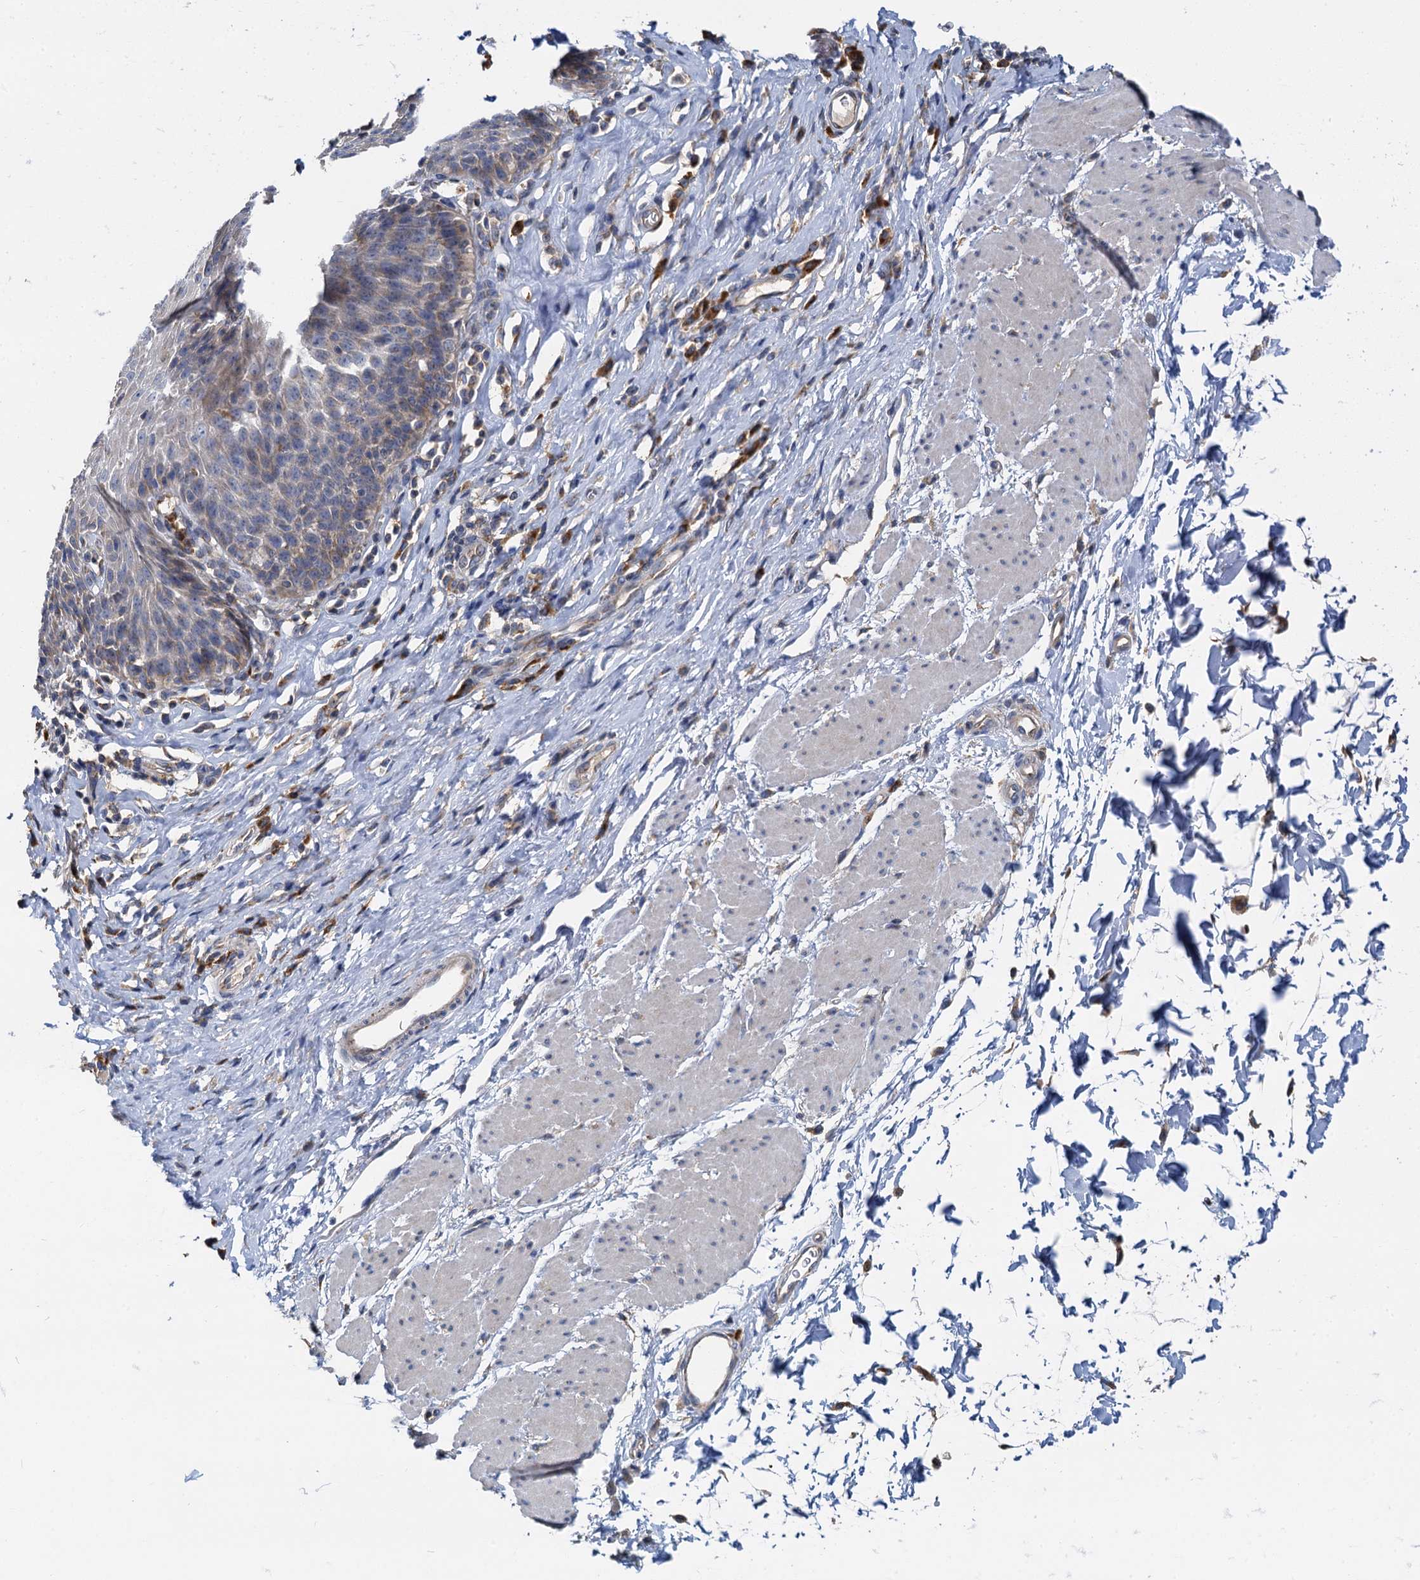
{"staining": {"intensity": "weak", "quantity": "<25%", "location": "cytoplasmic/membranous"}, "tissue": "esophagus", "cell_type": "Squamous epithelial cells", "image_type": "normal", "snomed": [{"axis": "morphology", "description": "Normal tissue, NOS"}, {"axis": "topography", "description": "Esophagus"}], "caption": "IHC histopathology image of unremarkable human esophagus stained for a protein (brown), which exhibits no staining in squamous epithelial cells. (DAB immunohistochemistry (IHC) with hematoxylin counter stain).", "gene": "NKAPD1", "patient": {"sex": "female", "age": 61}}